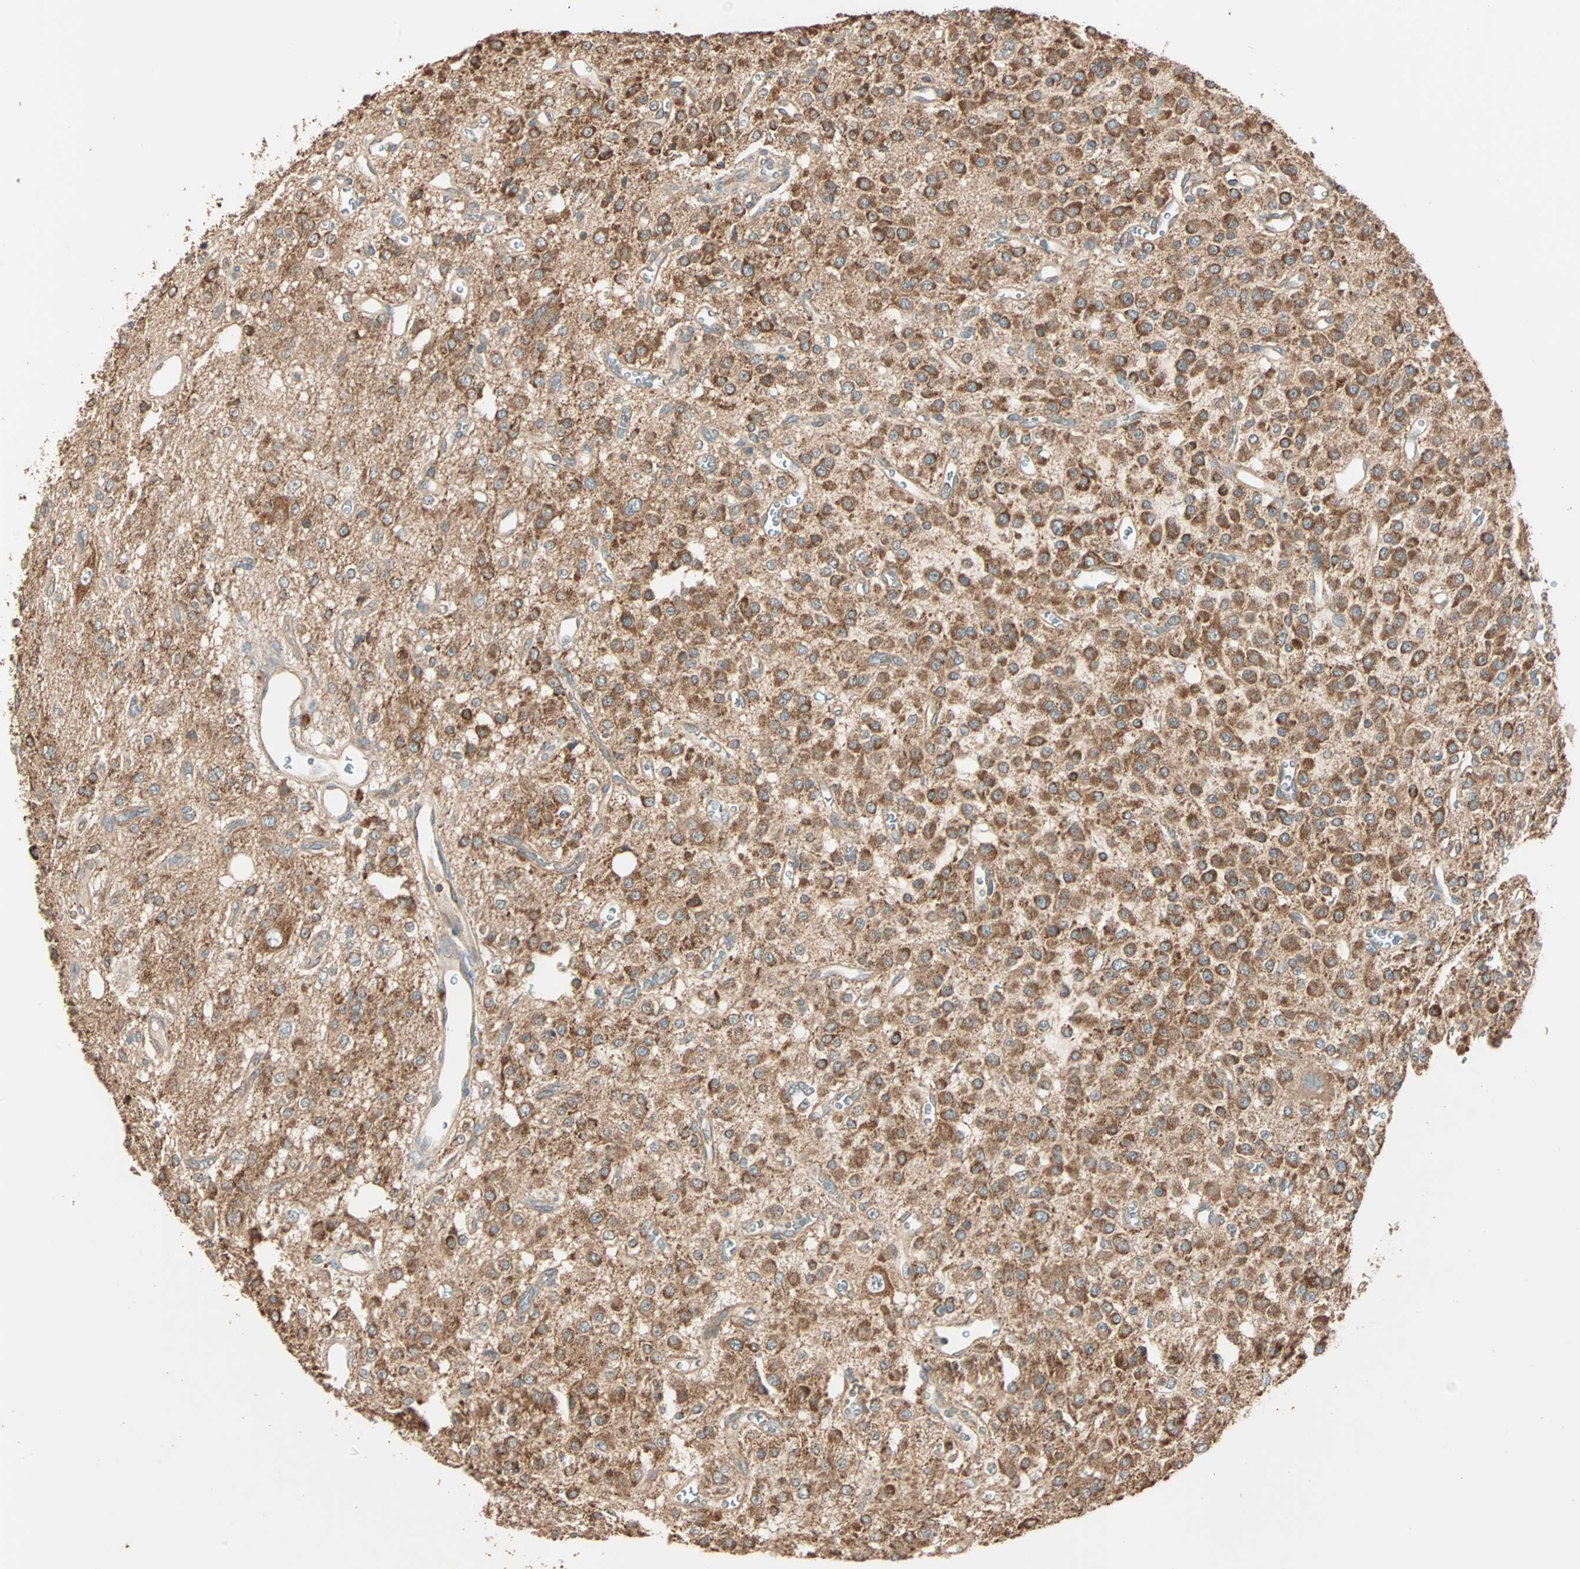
{"staining": {"intensity": "strong", "quantity": ">75%", "location": "cytoplasmic/membranous"}, "tissue": "glioma", "cell_type": "Tumor cells", "image_type": "cancer", "snomed": [{"axis": "morphology", "description": "Glioma, malignant, Low grade"}, {"axis": "topography", "description": "Brain"}], "caption": "High-power microscopy captured an immunohistochemistry photomicrograph of malignant glioma (low-grade), revealing strong cytoplasmic/membranous positivity in about >75% of tumor cells.", "gene": "EIF4G2", "patient": {"sex": "male", "age": 38}}